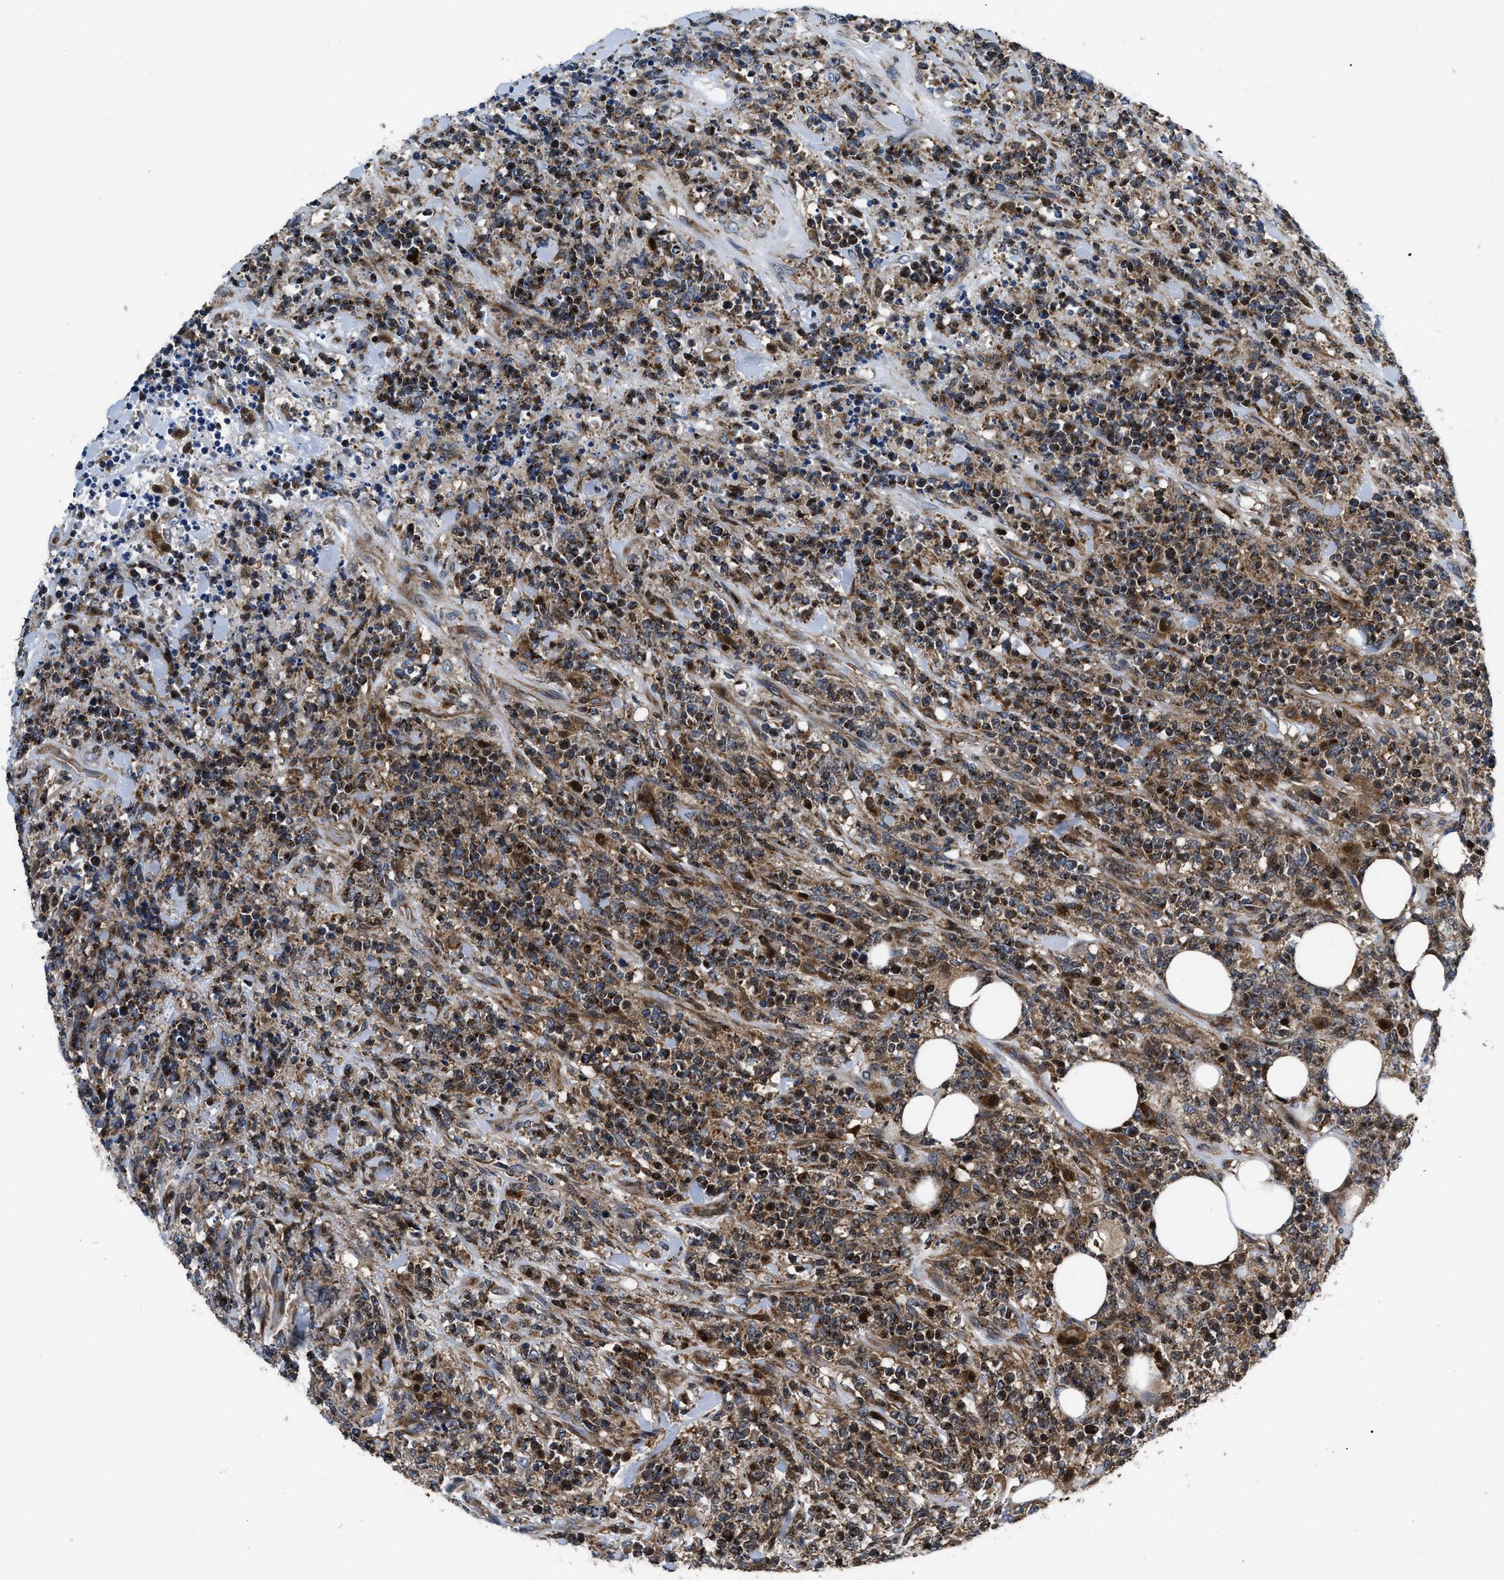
{"staining": {"intensity": "strong", "quantity": ">75%", "location": "cytoplasmic/membranous"}, "tissue": "lymphoma", "cell_type": "Tumor cells", "image_type": "cancer", "snomed": [{"axis": "morphology", "description": "Malignant lymphoma, non-Hodgkin's type, High grade"}, {"axis": "topography", "description": "Soft tissue"}], "caption": "Tumor cells demonstrate strong cytoplasmic/membranous positivity in approximately >75% of cells in lymphoma.", "gene": "YBEY", "patient": {"sex": "male", "age": 18}}